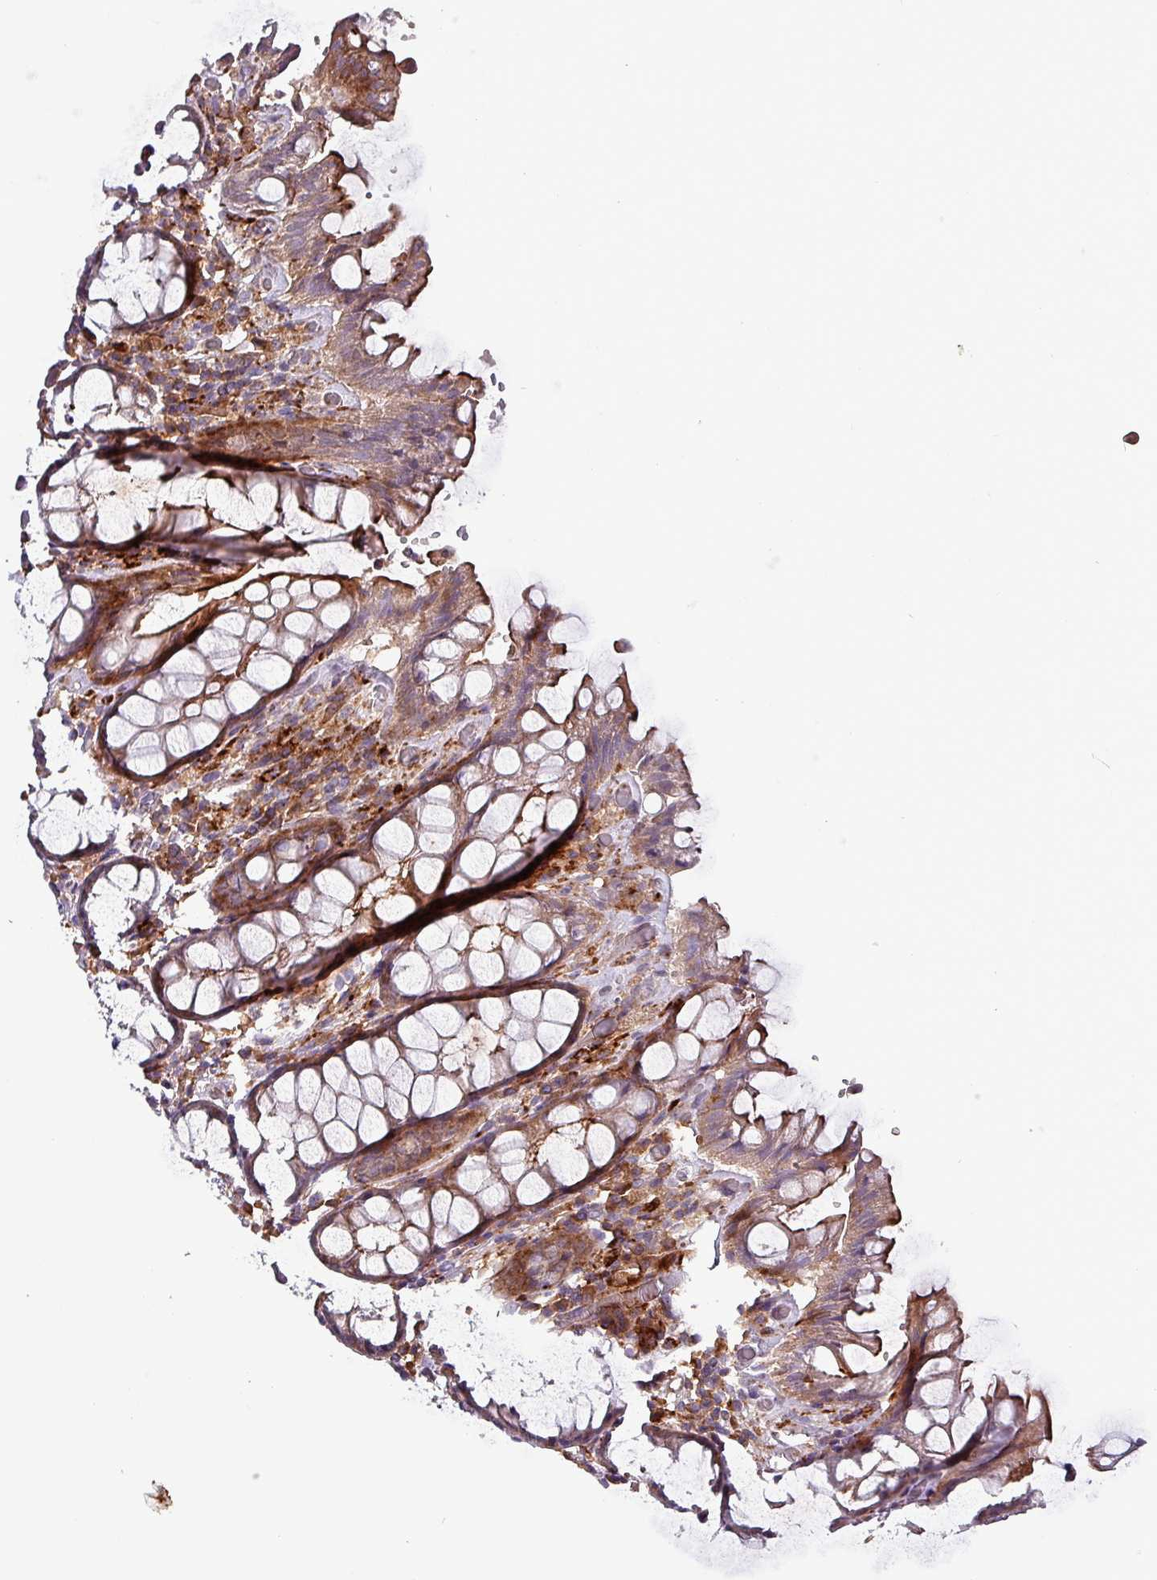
{"staining": {"intensity": "moderate", "quantity": ">75%", "location": "cytoplasmic/membranous"}, "tissue": "rectum", "cell_type": "Glandular cells", "image_type": "normal", "snomed": [{"axis": "morphology", "description": "Normal tissue, NOS"}, {"axis": "topography", "description": "Rectum"}], "caption": "Moderate cytoplasmic/membranous staining for a protein is identified in approximately >75% of glandular cells of normal rectum using immunohistochemistry (IHC).", "gene": "TPRA1", "patient": {"sex": "male", "age": 64}}